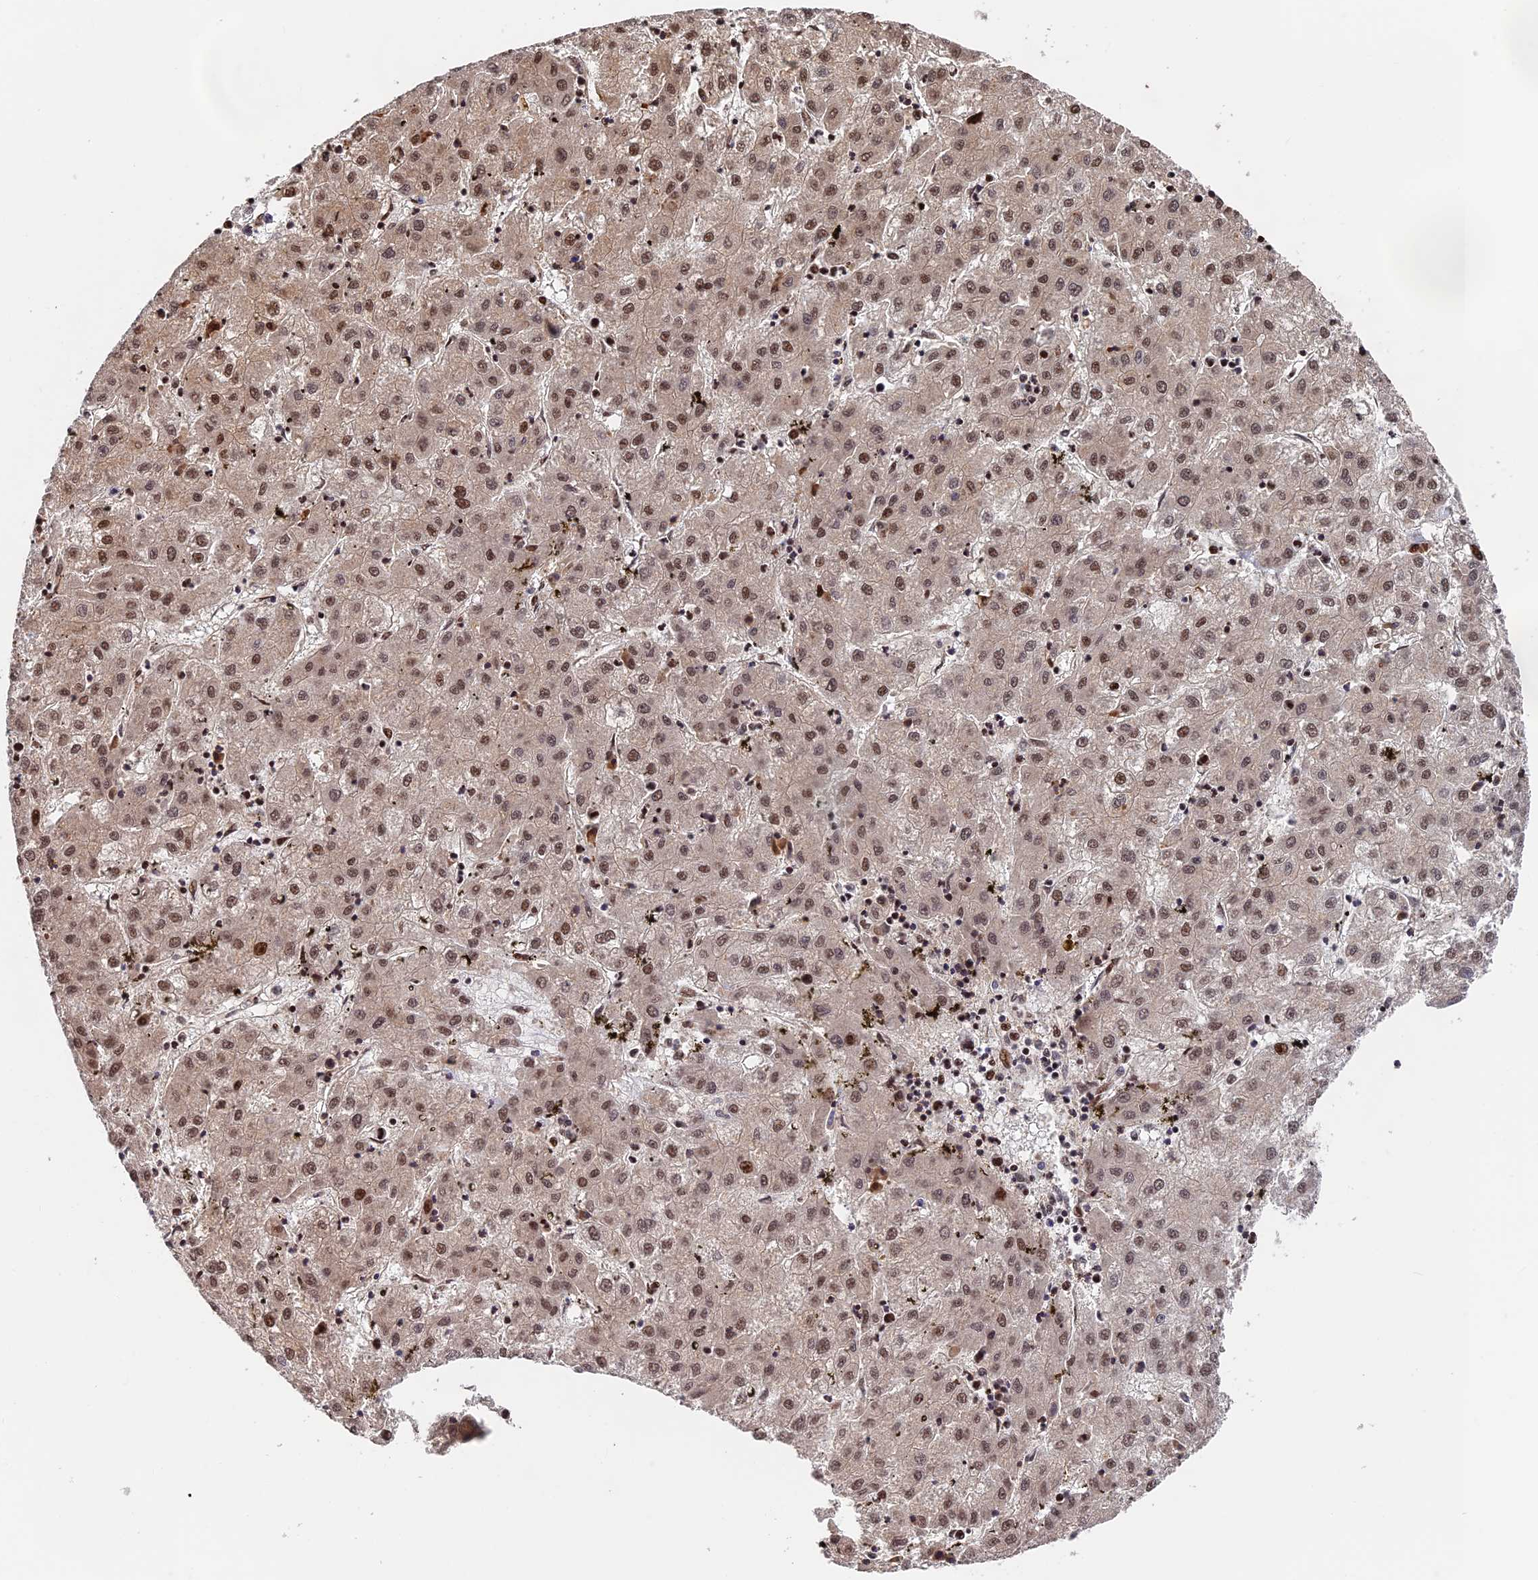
{"staining": {"intensity": "moderate", "quantity": ">75%", "location": "nuclear"}, "tissue": "liver cancer", "cell_type": "Tumor cells", "image_type": "cancer", "snomed": [{"axis": "morphology", "description": "Carcinoma, Hepatocellular, NOS"}, {"axis": "topography", "description": "Liver"}], "caption": "Liver cancer was stained to show a protein in brown. There is medium levels of moderate nuclear expression in approximately >75% of tumor cells.", "gene": "OSBPL1A", "patient": {"sex": "male", "age": 72}}